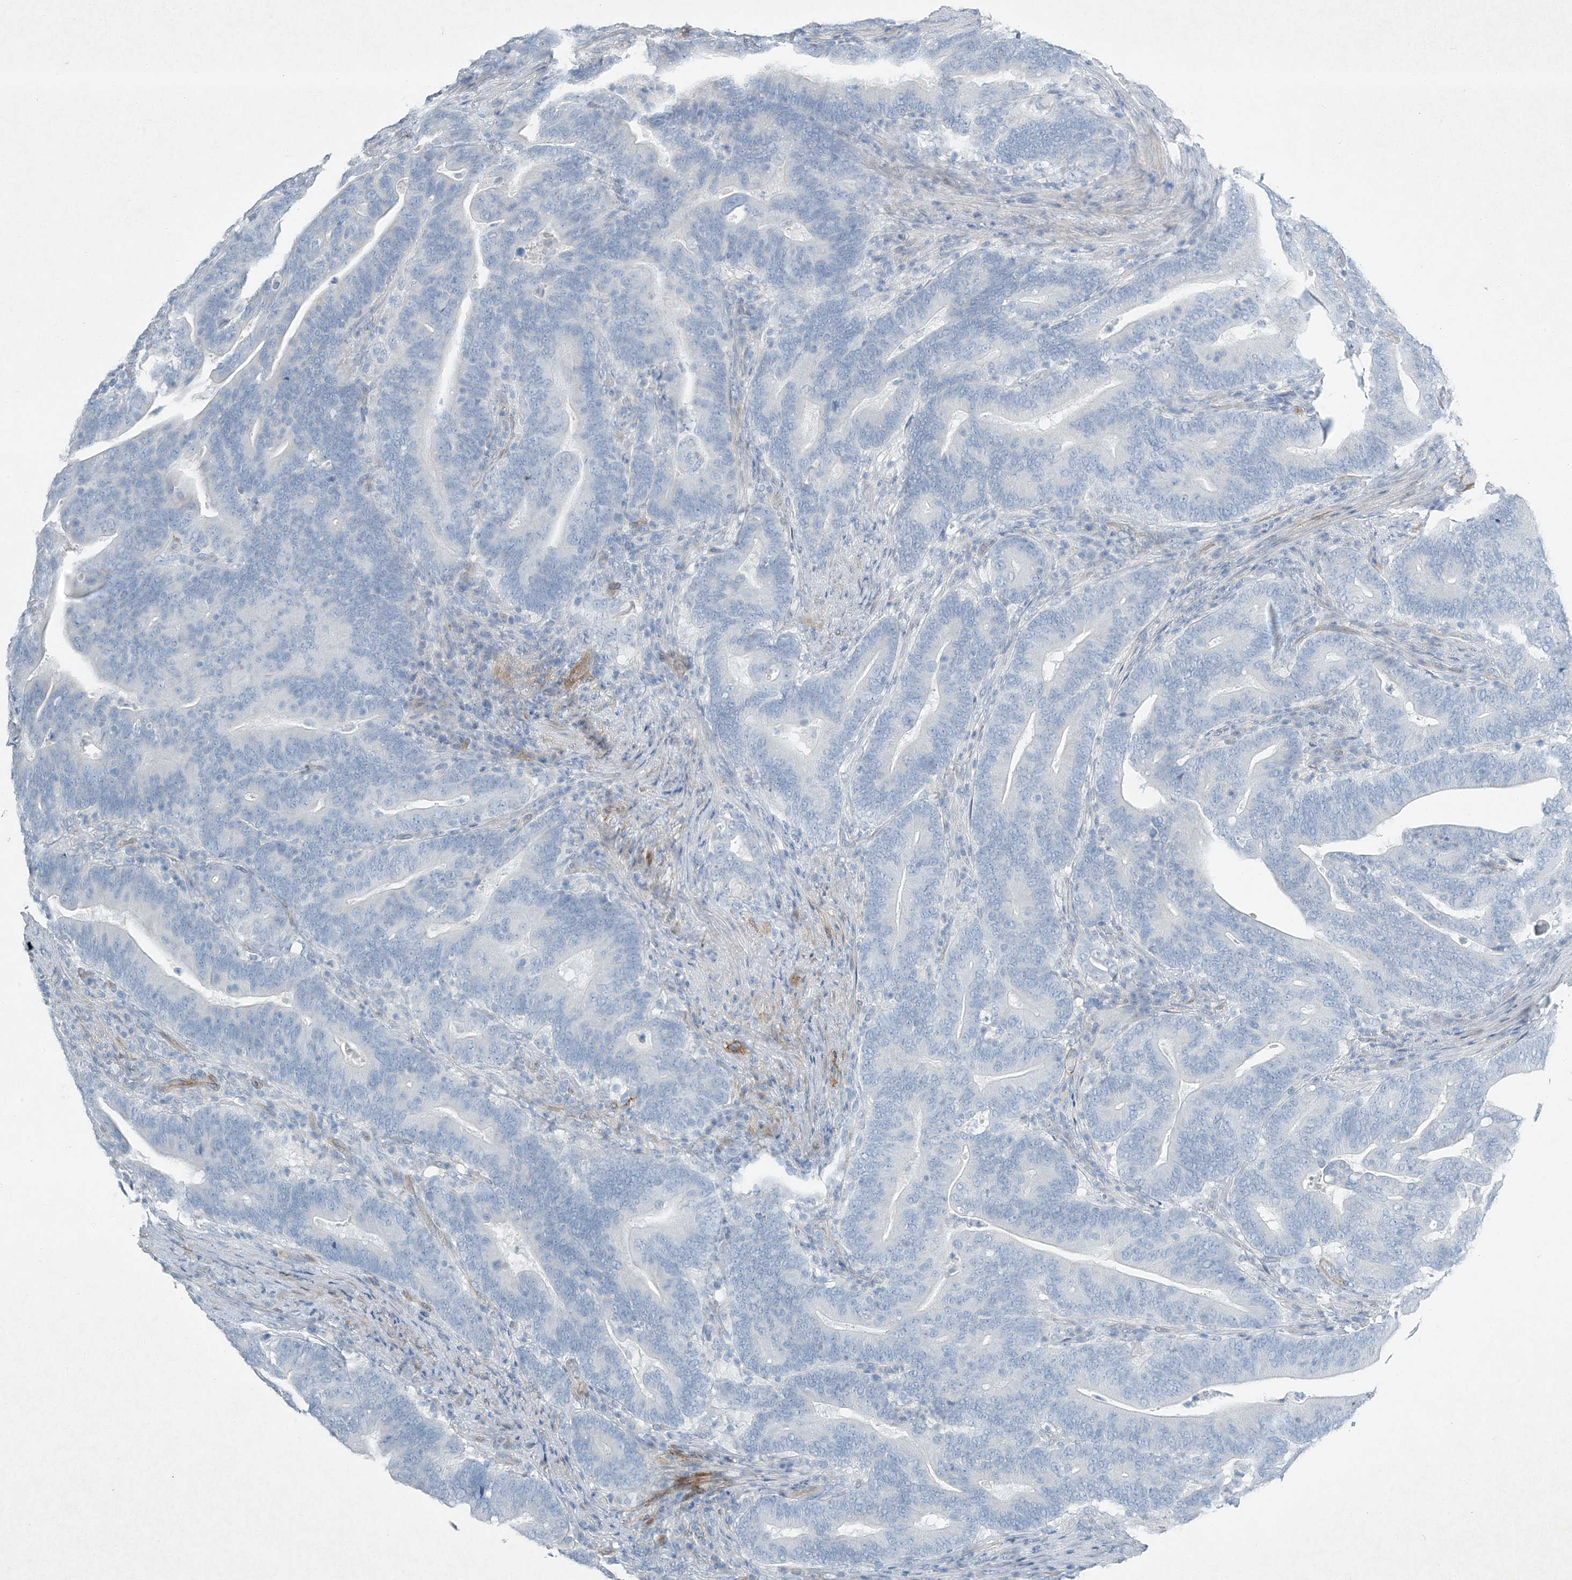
{"staining": {"intensity": "negative", "quantity": "none", "location": "none"}, "tissue": "colorectal cancer", "cell_type": "Tumor cells", "image_type": "cancer", "snomed": [{"axis": "morphology", "description": "Normal tissue, NOS"}, {"axis": "morphology", "description": "Adenocarcinoma, NOS"}, {"axis": "topography", "description": "Colon"}], "caption": "The histopathology image demonstrates no staining of tumor cells in colorectal cancer (adenocarcinoma).", "gene": "PGM5", "patient": {"sex": "female", "age": 66}}